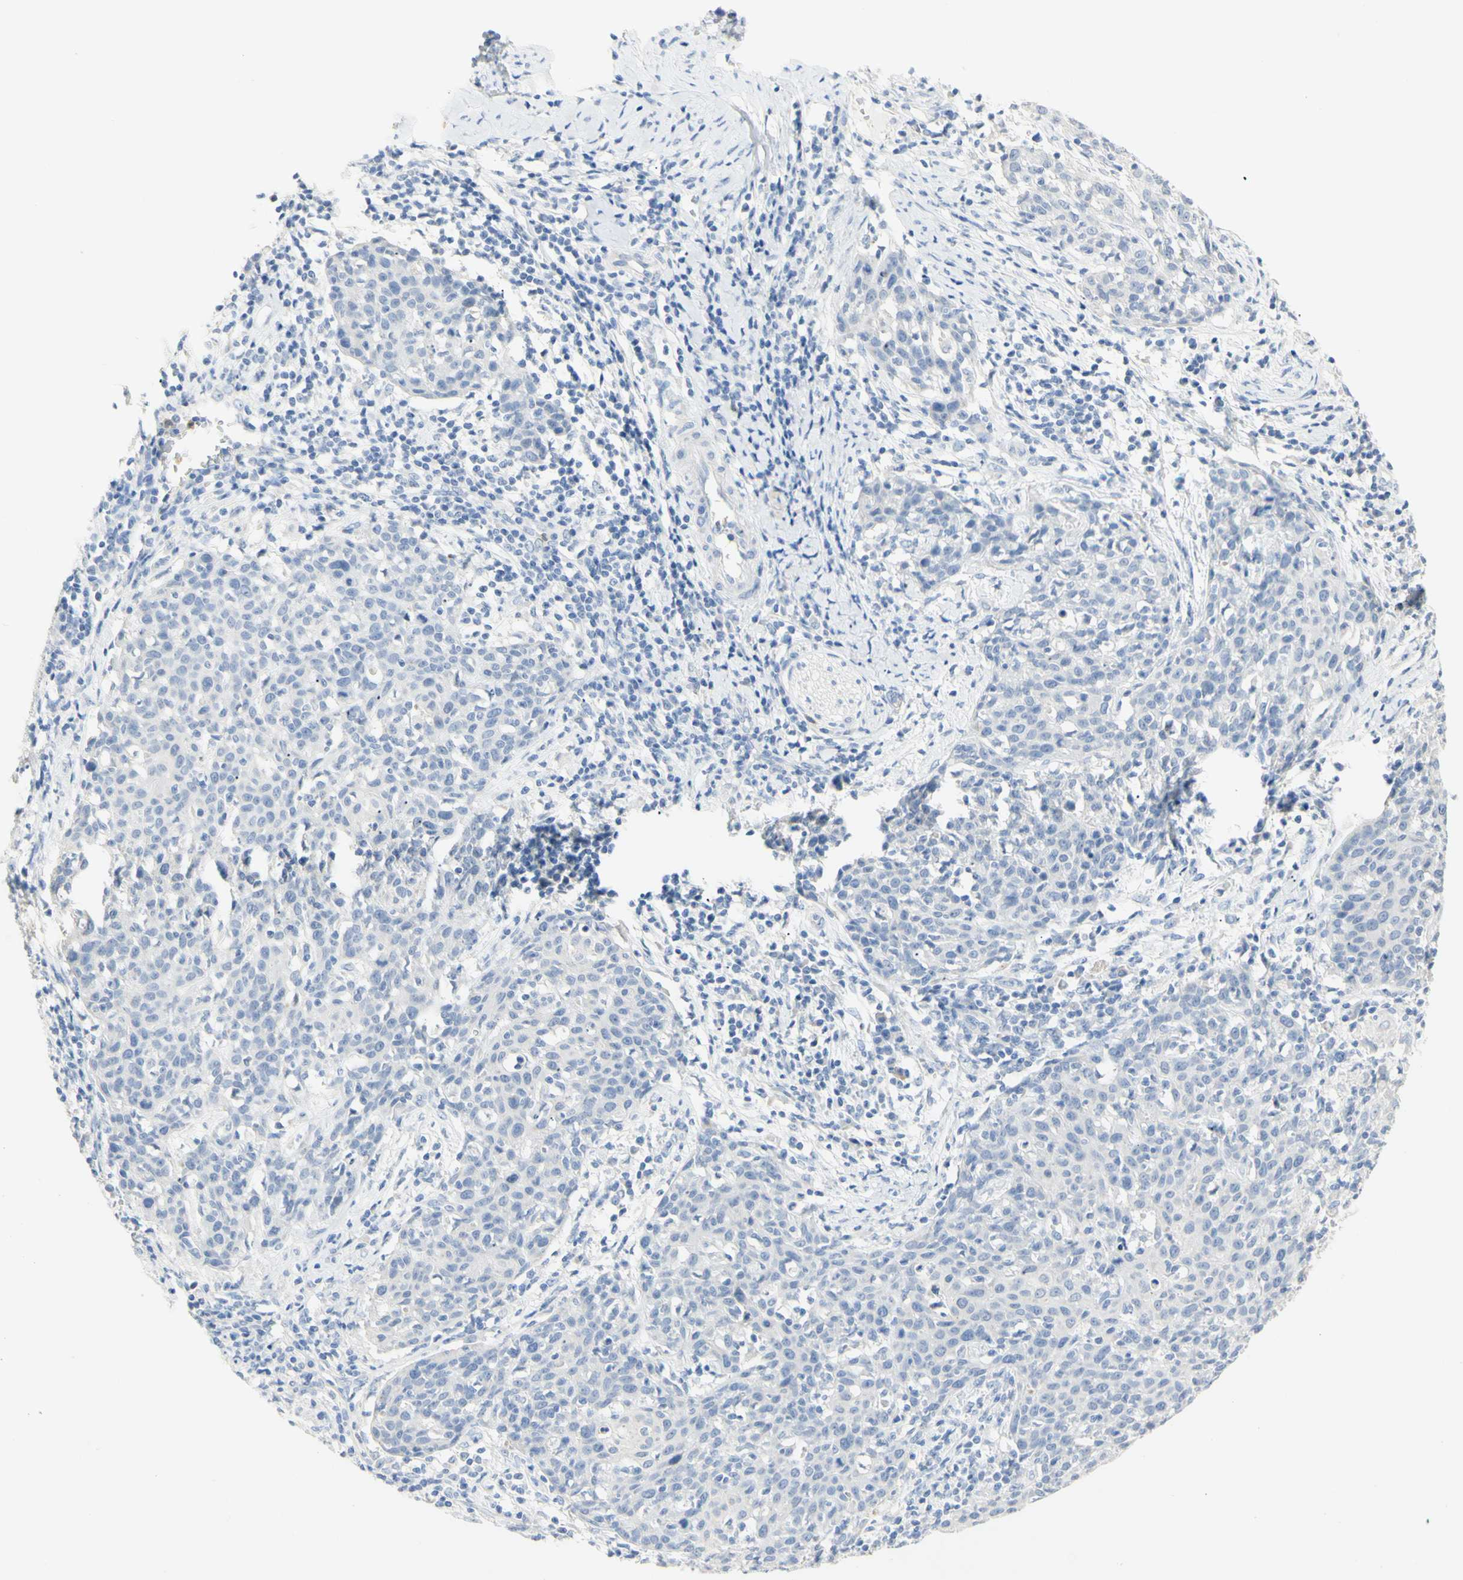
{"staining": {"intensity": "negative", "quantity": "none", "location": "none"}, "tissue": "cervical cancer", "cell_type": "Tumor cells", "image_type": "cancer", "snomed": [{"axis": "morphology", "description": "Squamous cell carcinoma, NOS"}, {"axis": "topography", "description": "Cervix"}], "caption": "The micrograph reveals no significant positivity in tumor cells of cervical cancer.", "gene": "B4GALNT3", "patient": {"sex": "female", "age": 38}}